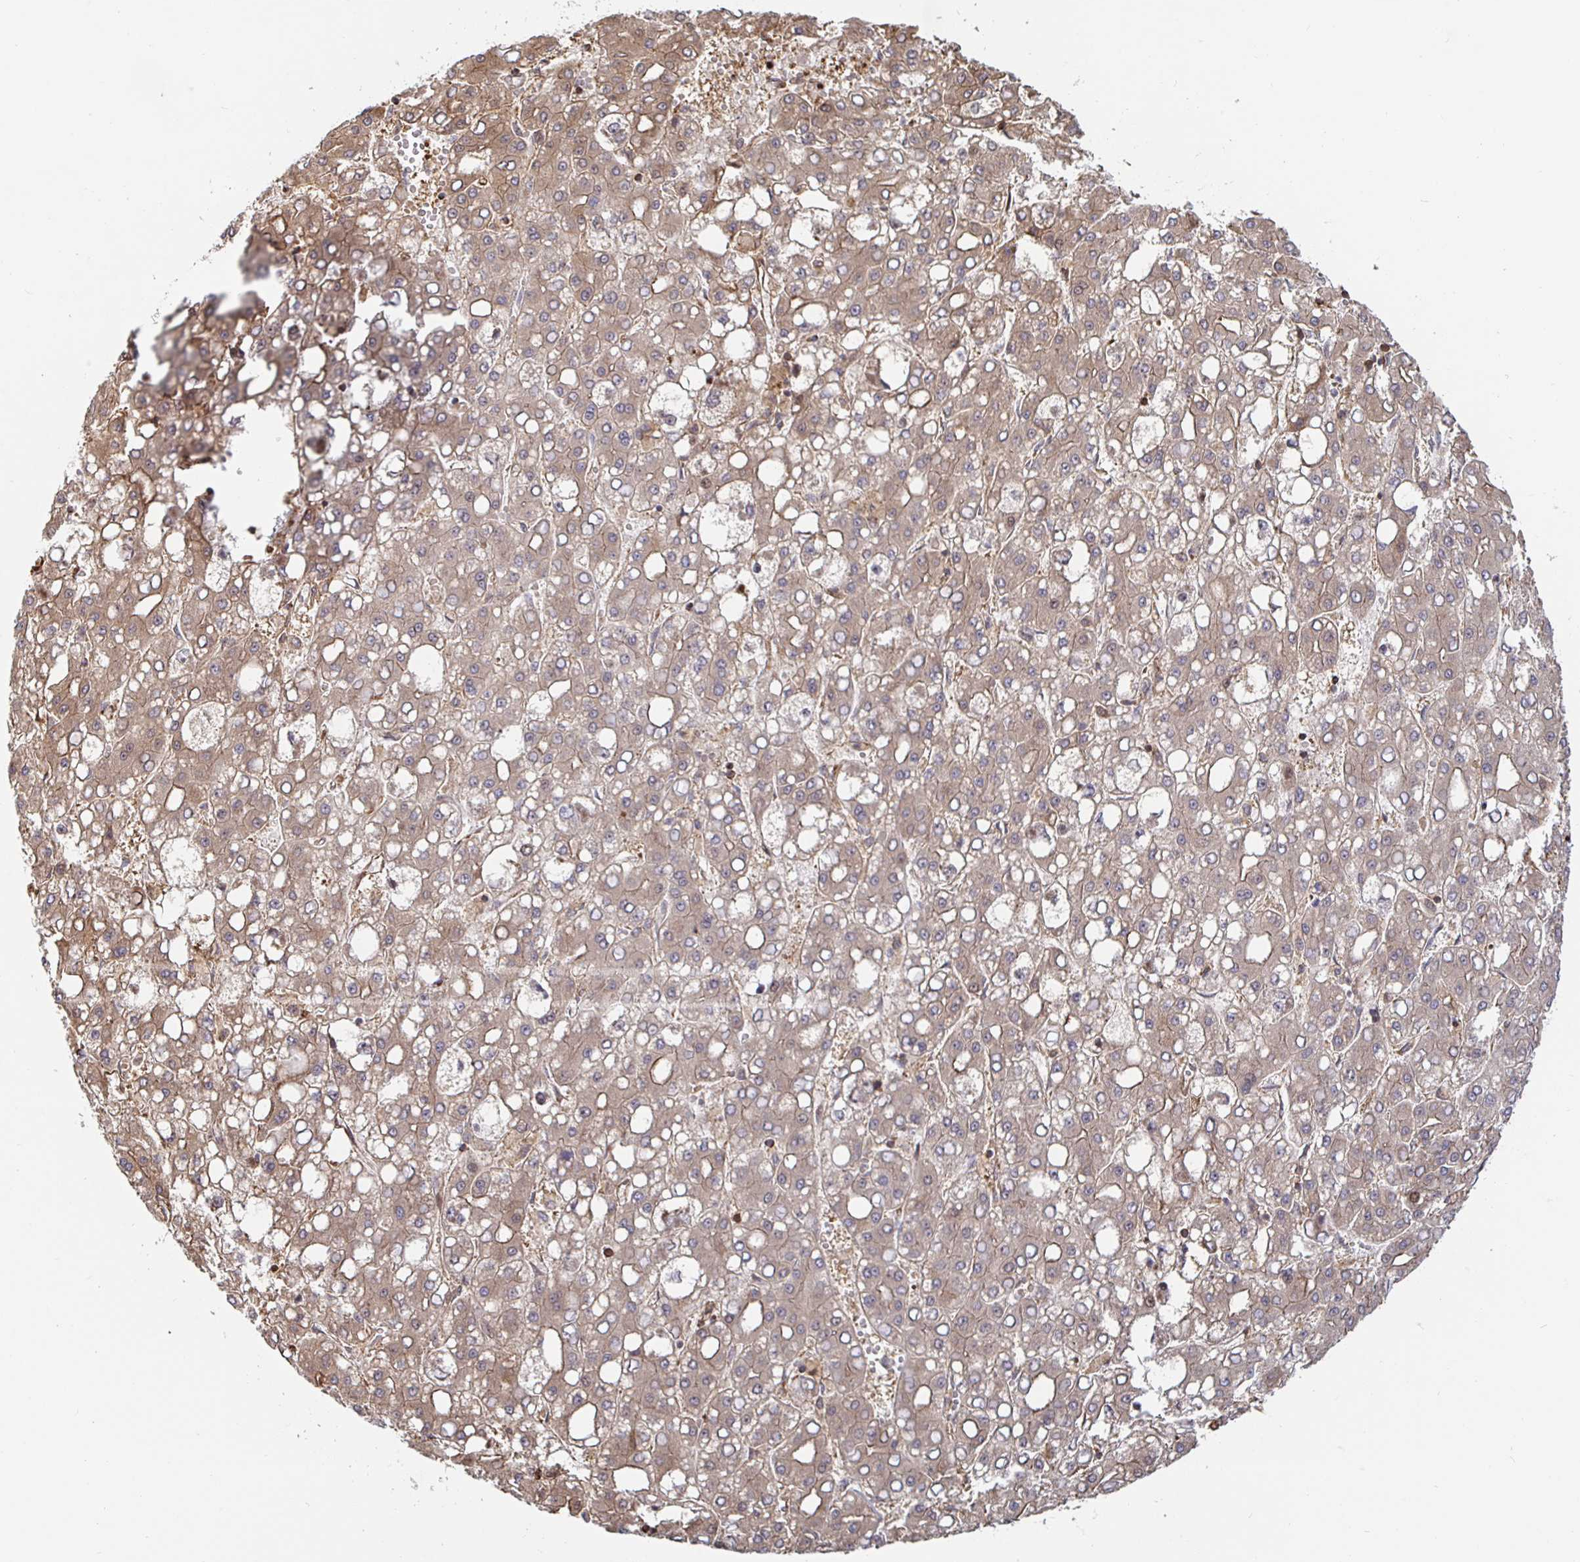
{"staining": {"intensity": "moderate", "quantity": ">75%", "location": "cytoplasmic/membranous"}, "tissue": "liver cancer", "cell_type": "Tumor cells", "image_type": "cancer", "snomed": [{"axis": "morphology", "description": "Carcinoma, Hepatocellular, NOS"}, {"axis": "topography", "description": "Liver"}], "caption": "A micrograph showing moderate cytoplasmic/membranous staining in about >75% of tumor cells in hepatocellular carcinoma (liver), as visualized by brown immunohistochemical staining.", "gene": "STRAP", "patient": {"sex": "male", "age": 65}}